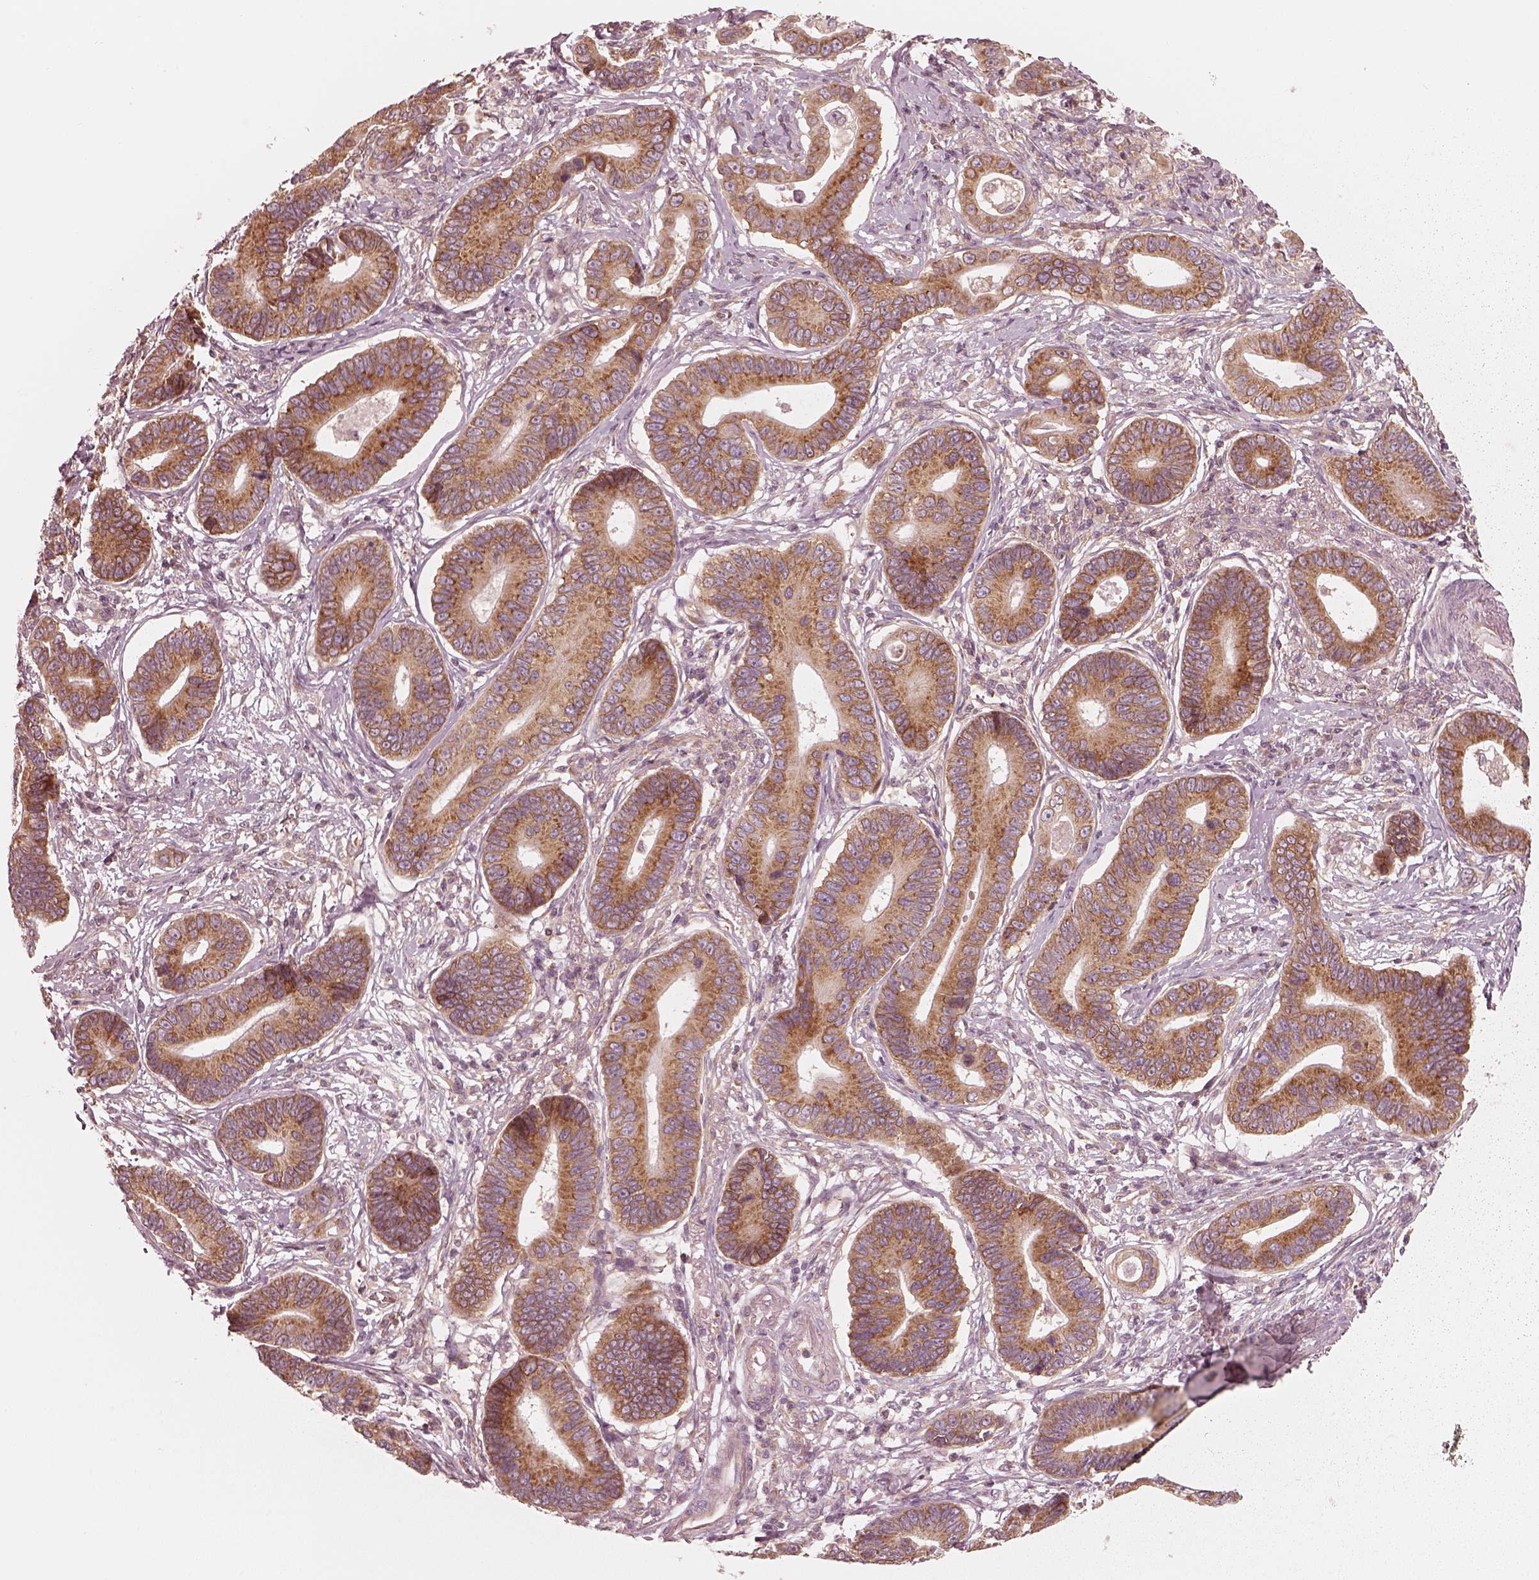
{"staining": {"intensity": "moderate", "quantity": ">75%", "location": "cytoplasmic/membranous"}, "tissue": "stomach cancer", "cell_type": "Tumor cells", "image_type": "cancer", "snomed": [{"axis": "morphology", "description": "Adenocarcinoma, NOS"}, {"axis": "topography", "description": "Stomach"}], "caption": "Stomach cancer stained with DAB (3,3'-diaminobenzidine) immunohistochemistry displays medium levels of moderate cytoplasmic/membranous expression in approximately >75% of tumor cells.", "gene": "CNOT2", "patient": {"sex": "male", "age": 84}}